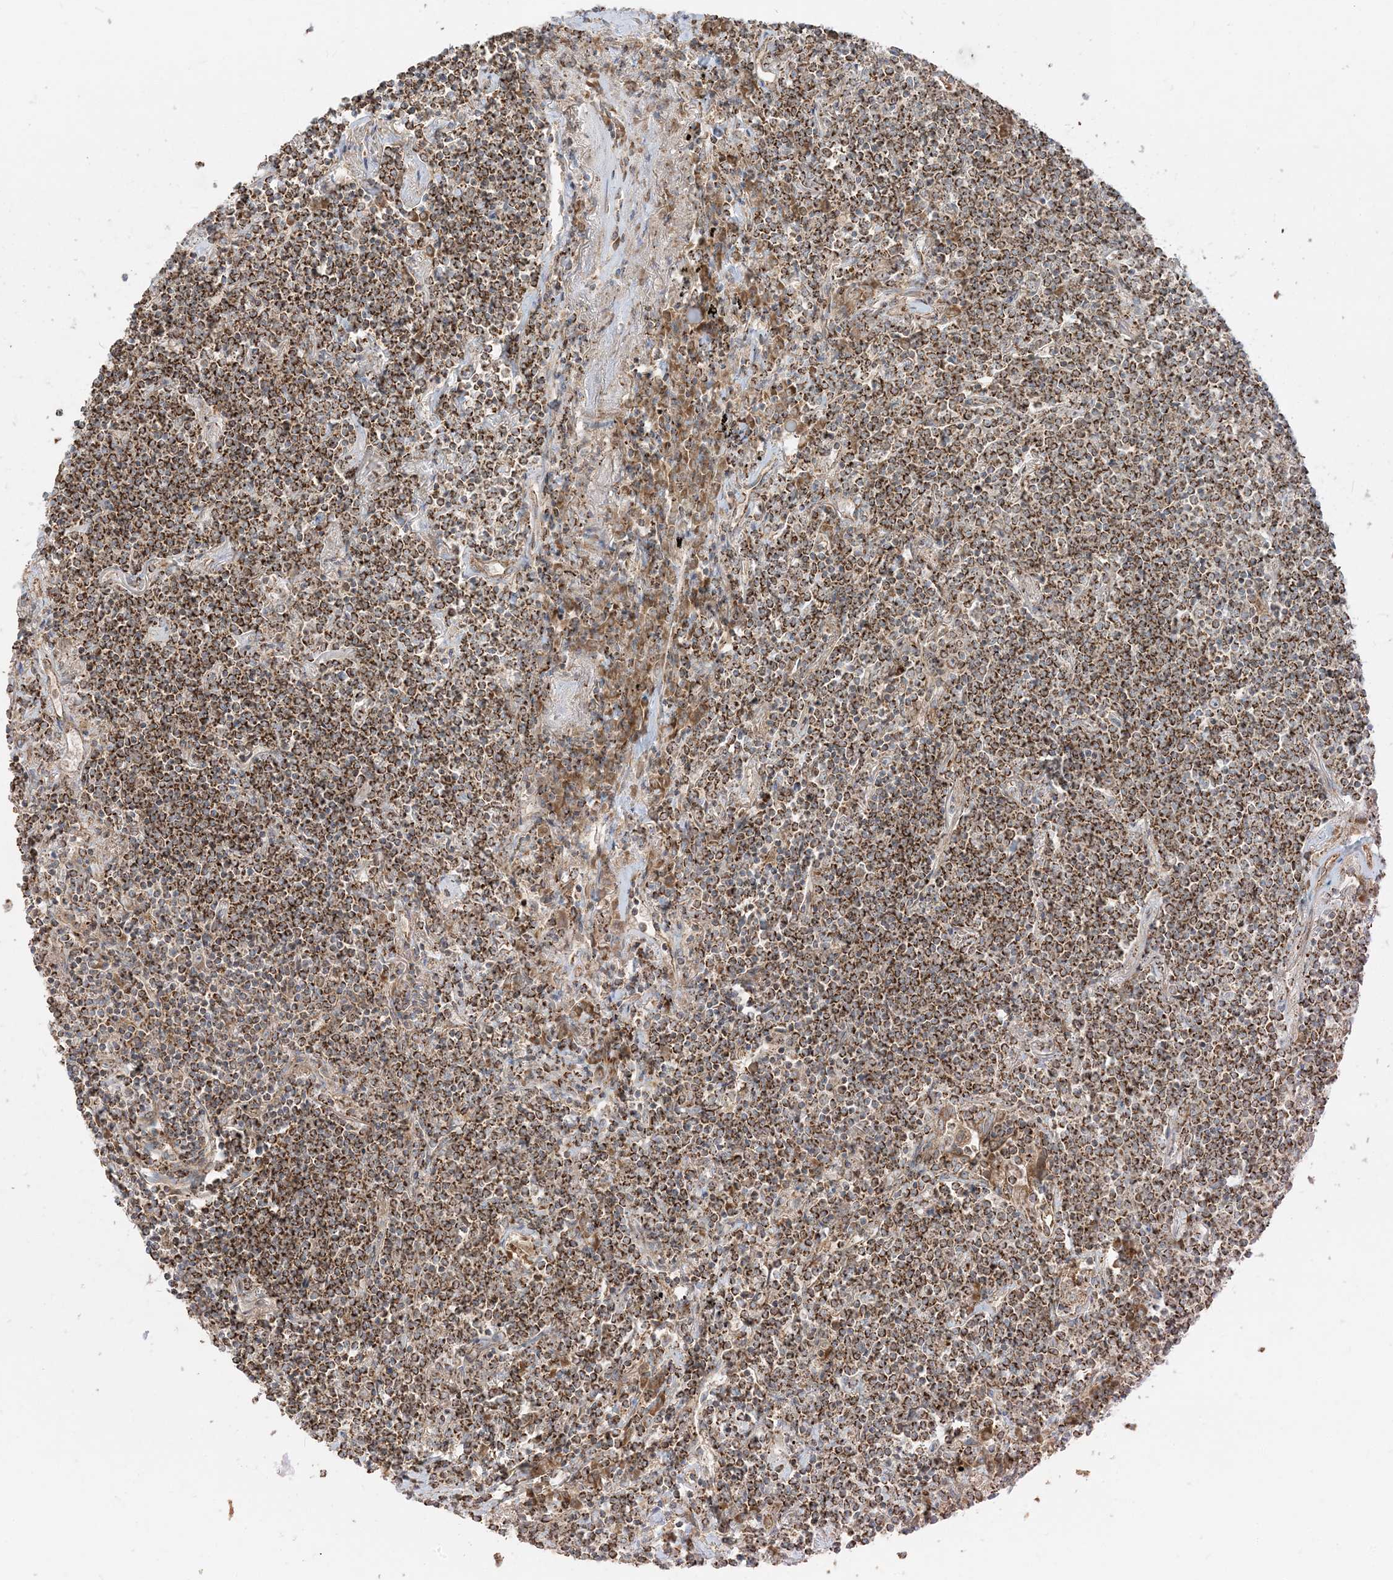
{"staining": {"intensity": "strong", "quantity": ">75%", "location": "cytoplasmic/membranous"}, "tissue": "lymphoma", "cell_type": "Tumor cells", "image_type": "cancer", "snomed": [{"axis": "morphology", "description": "Malignant lymphoma, non-Hodgkin's type, Low grade"}, {"axis": "topography", "description": "Lung"}], "caption": "IHC of lymphoma demonstrates high levels of strong cytoplasmic/membranous staining in about >75% of tumor cells.", "gene": "AARS2", "patient": {"sex": "female", "age": 71}}